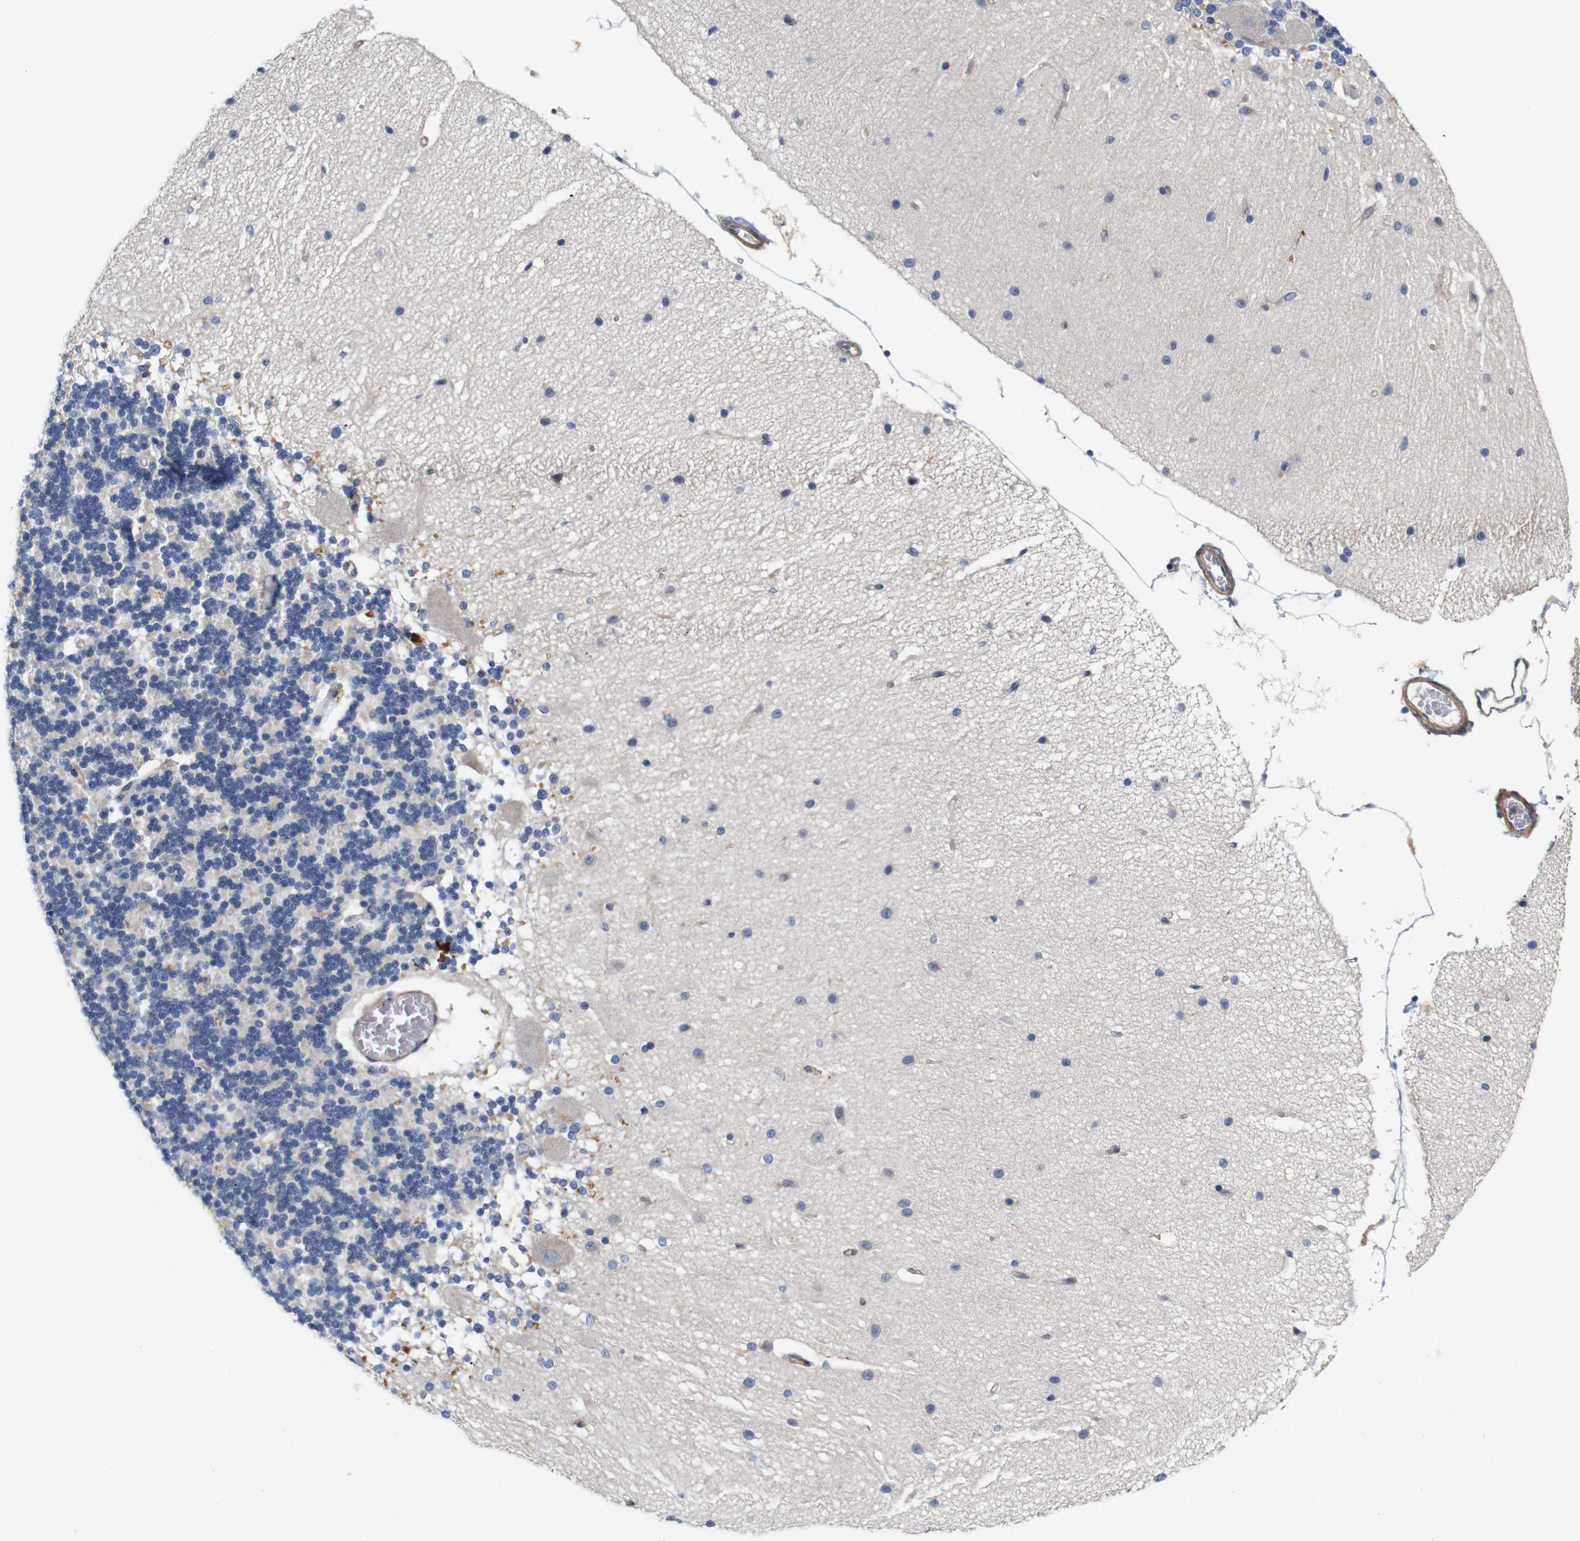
{"staining": {"intensity": "negative", "quantity": "none", "location": "none"}, "tissue": "cerebellum", "cell_type": "Cells in granular layer", "image_type": "normal", "snomed": [{"axis": "morphology", "description": "Normal tissue, NOS"}, {"axis": "topography", "description": "Cerebellum"}], "caption": "Immunohistochemistry (IHC) of benign human cerebellum shows no expression in cells in granular layer. (Brightfield microscopy of DAB (3,3'-diaminobenzidine) IHC at high magnification).", "gene": "CYB561", "patient": {"sex": "female", "age": 54}}